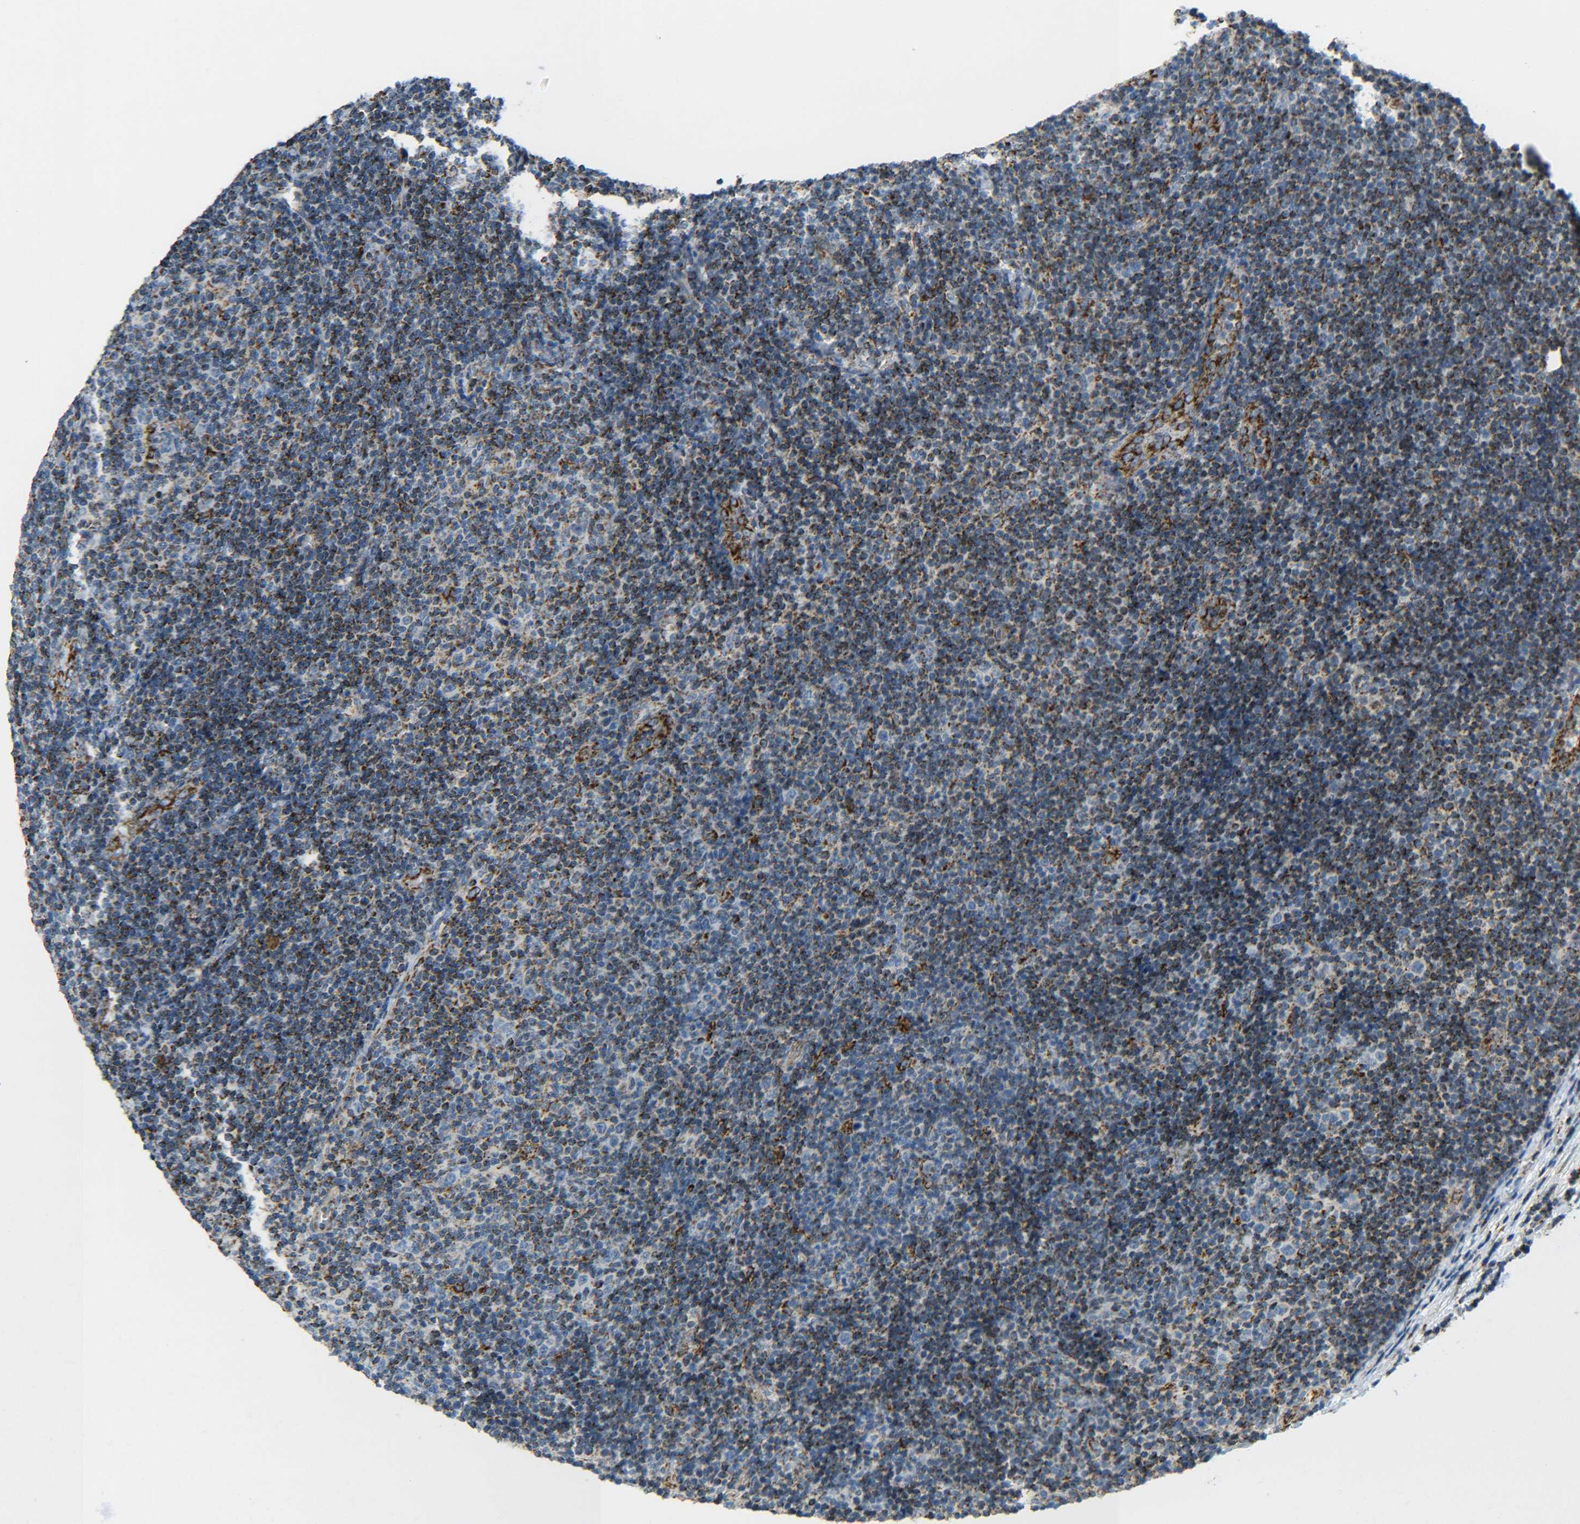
{"staining": {"intensity": "strong", "quantity": "25%-75%", "location": "cytoplasmic/membranous"}, "tissue": "lymphoma", "cell_type": "Tumor cells", "image_type": "cancer", "snomed": [{"axis": "morphology", "description": "Malignant lymphoma, non-Hodgkin's type, Low grade"}, {"axis": "topography", "description": "Lymph node"}], "caption": "The immunohistochemical stain shows strong cytoplasmic/membranous positivity in tumor cells of malignant lymphoma, non-Hodgkin's type (low-grade) tissue.", "gene": "CYB5R1", "patient": {"sex": "male", "age": 83}}